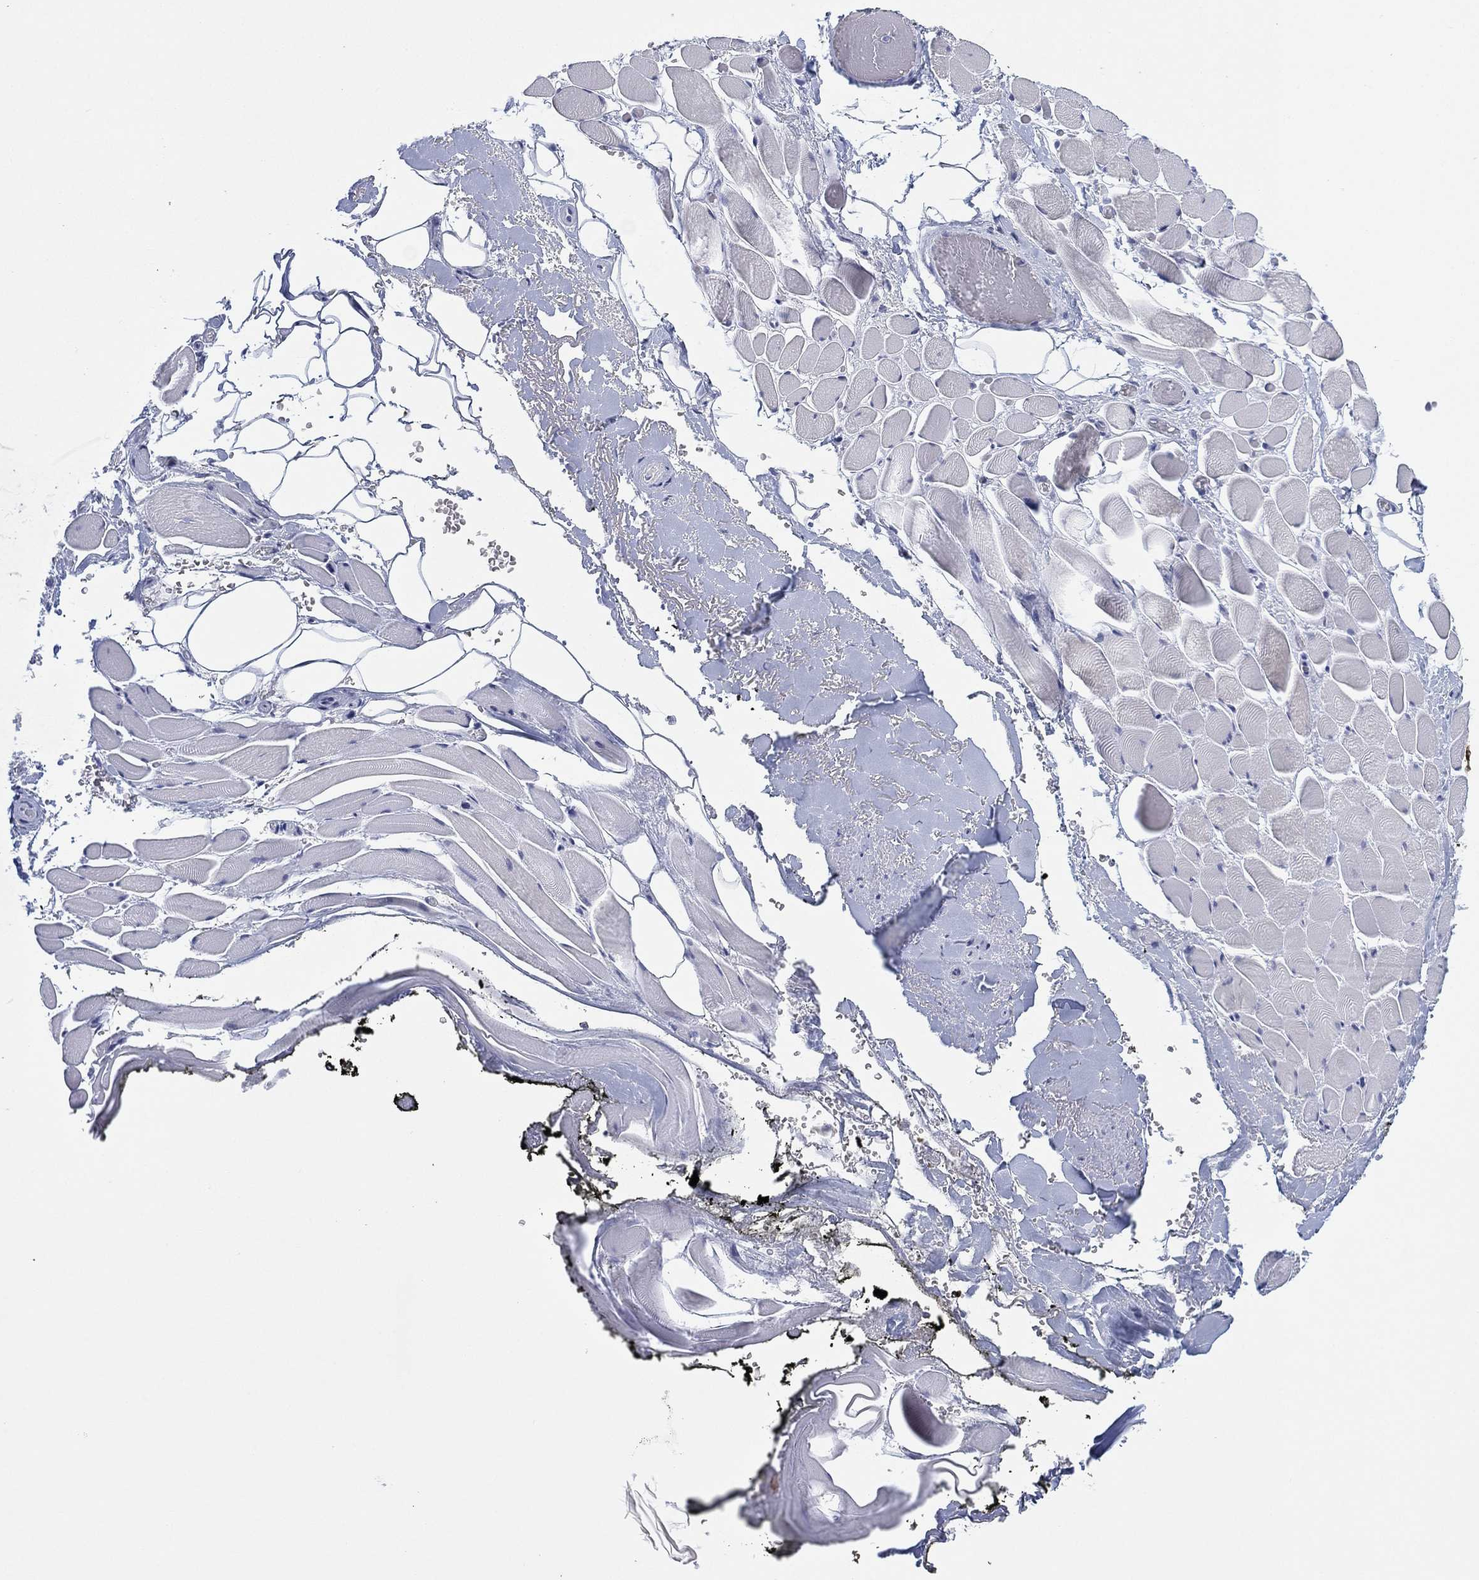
{"staining": {"intensity": "negative", "quantity": "none", "location": "none"}, "tissue": "adipose tissue", "cell_type": "Adipocytes", "image_type": "normal", "snomed": [{"axis": "morphology", "description": "Normal tissue, NOS"}, {"axis": "topography", "description": "Anal"}, {"axis": "topography", "description": "Peripheral nerve tissue"}], "caption": "A photomicrograph of adipose tissue stained for a protein reveals no brown staining in adipocytes.", "gene": "SEPTIN1", "patient": {"sex": "male", "age": 53}}